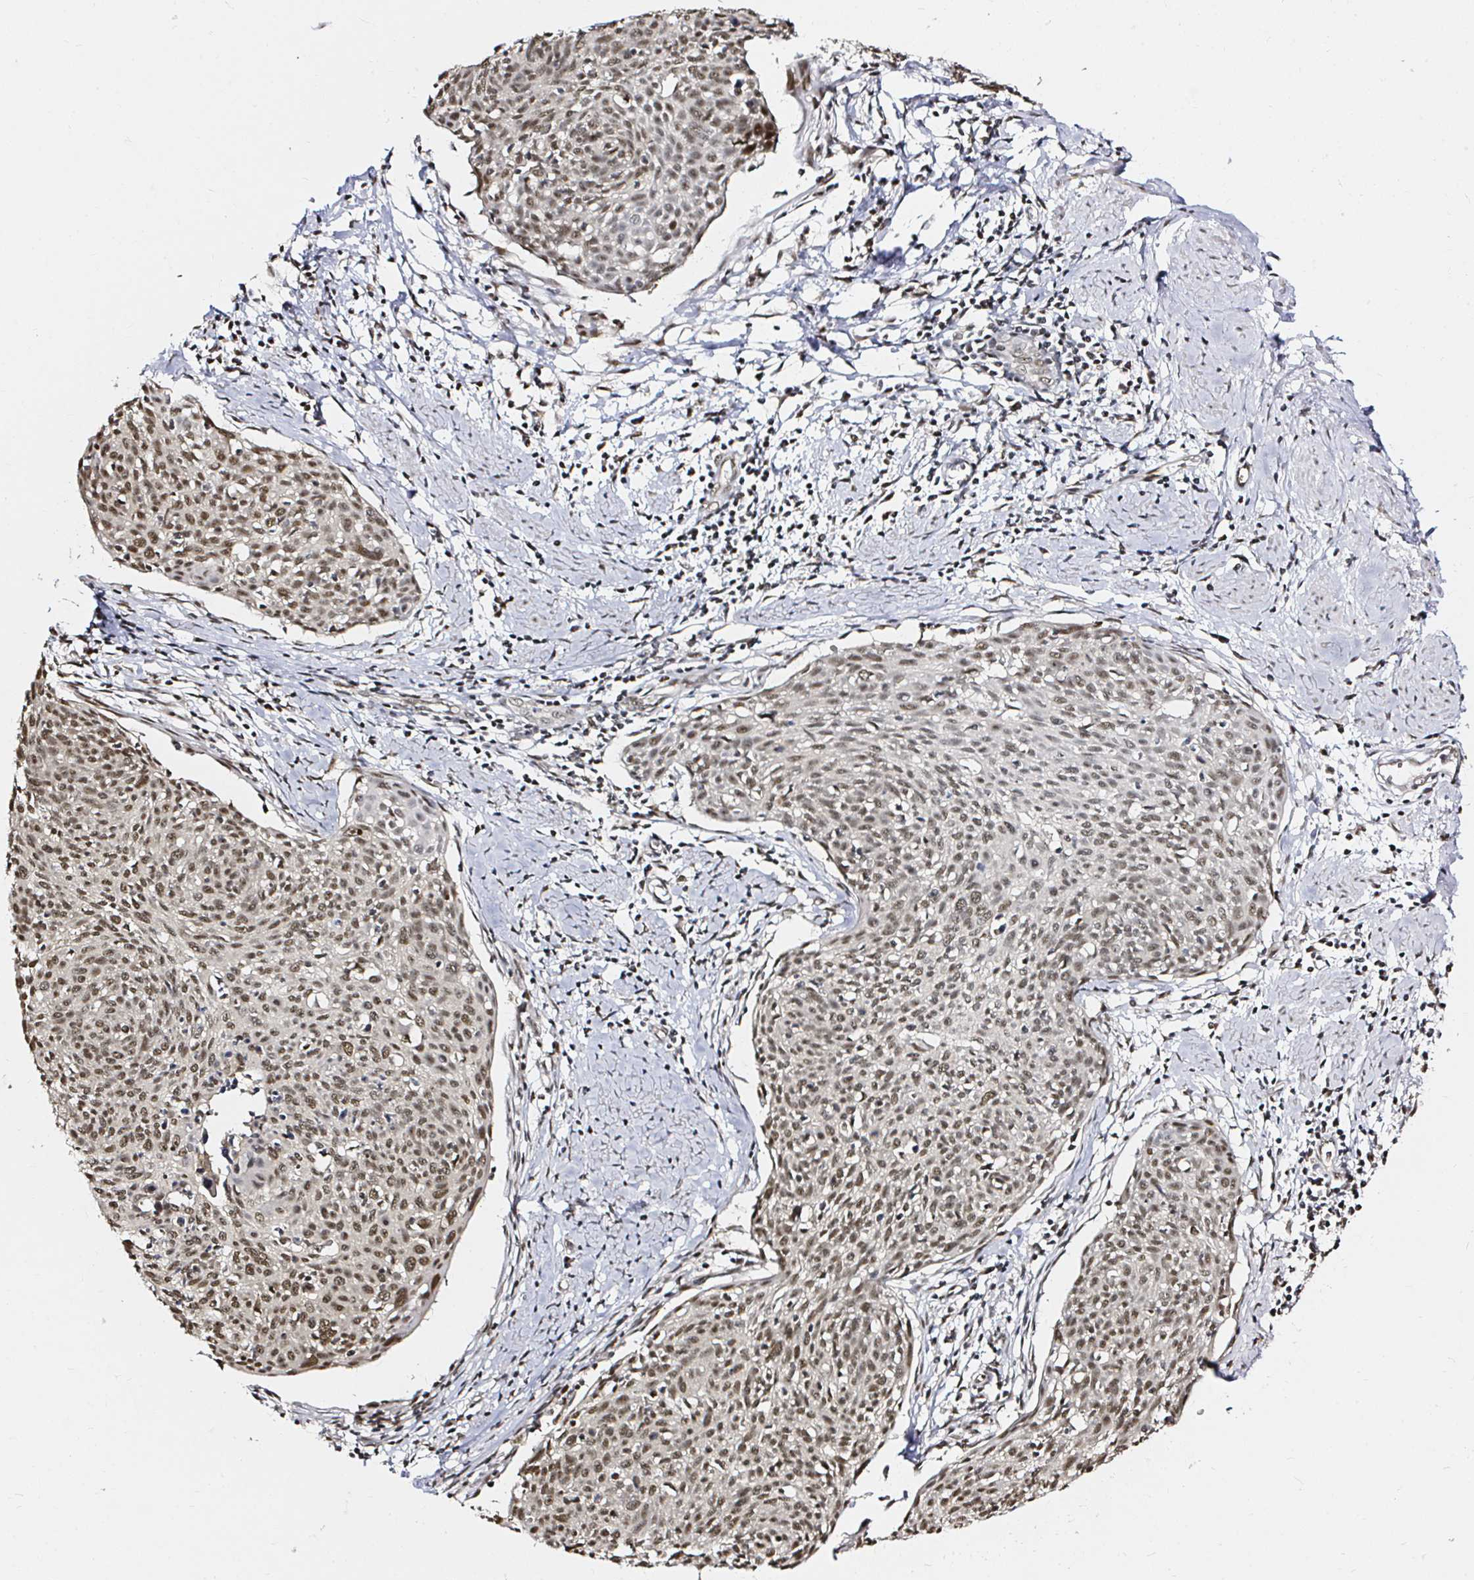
{"staining": {"intensity": "moderate", "quantity": ">75%", "location": "nuclear"}, "tissue": "cervical cancer", "cell_type": "Tumor cells", "image_type": "cancer", "snomed": [{"axis": "morphology", "description": "Squamous cell carcinoma, NOS"}, {"axis": "topography", "description": "Cervix"}], "caption": "Immunohistochemistry (IHC) of cervical cancer (squamous cell carcinoma) displays medium levels of moderate nuclear positivity in about >75% of tumor cells.", "gene": "SNRPC", "patient": {"sex": "female", "age": 49}}